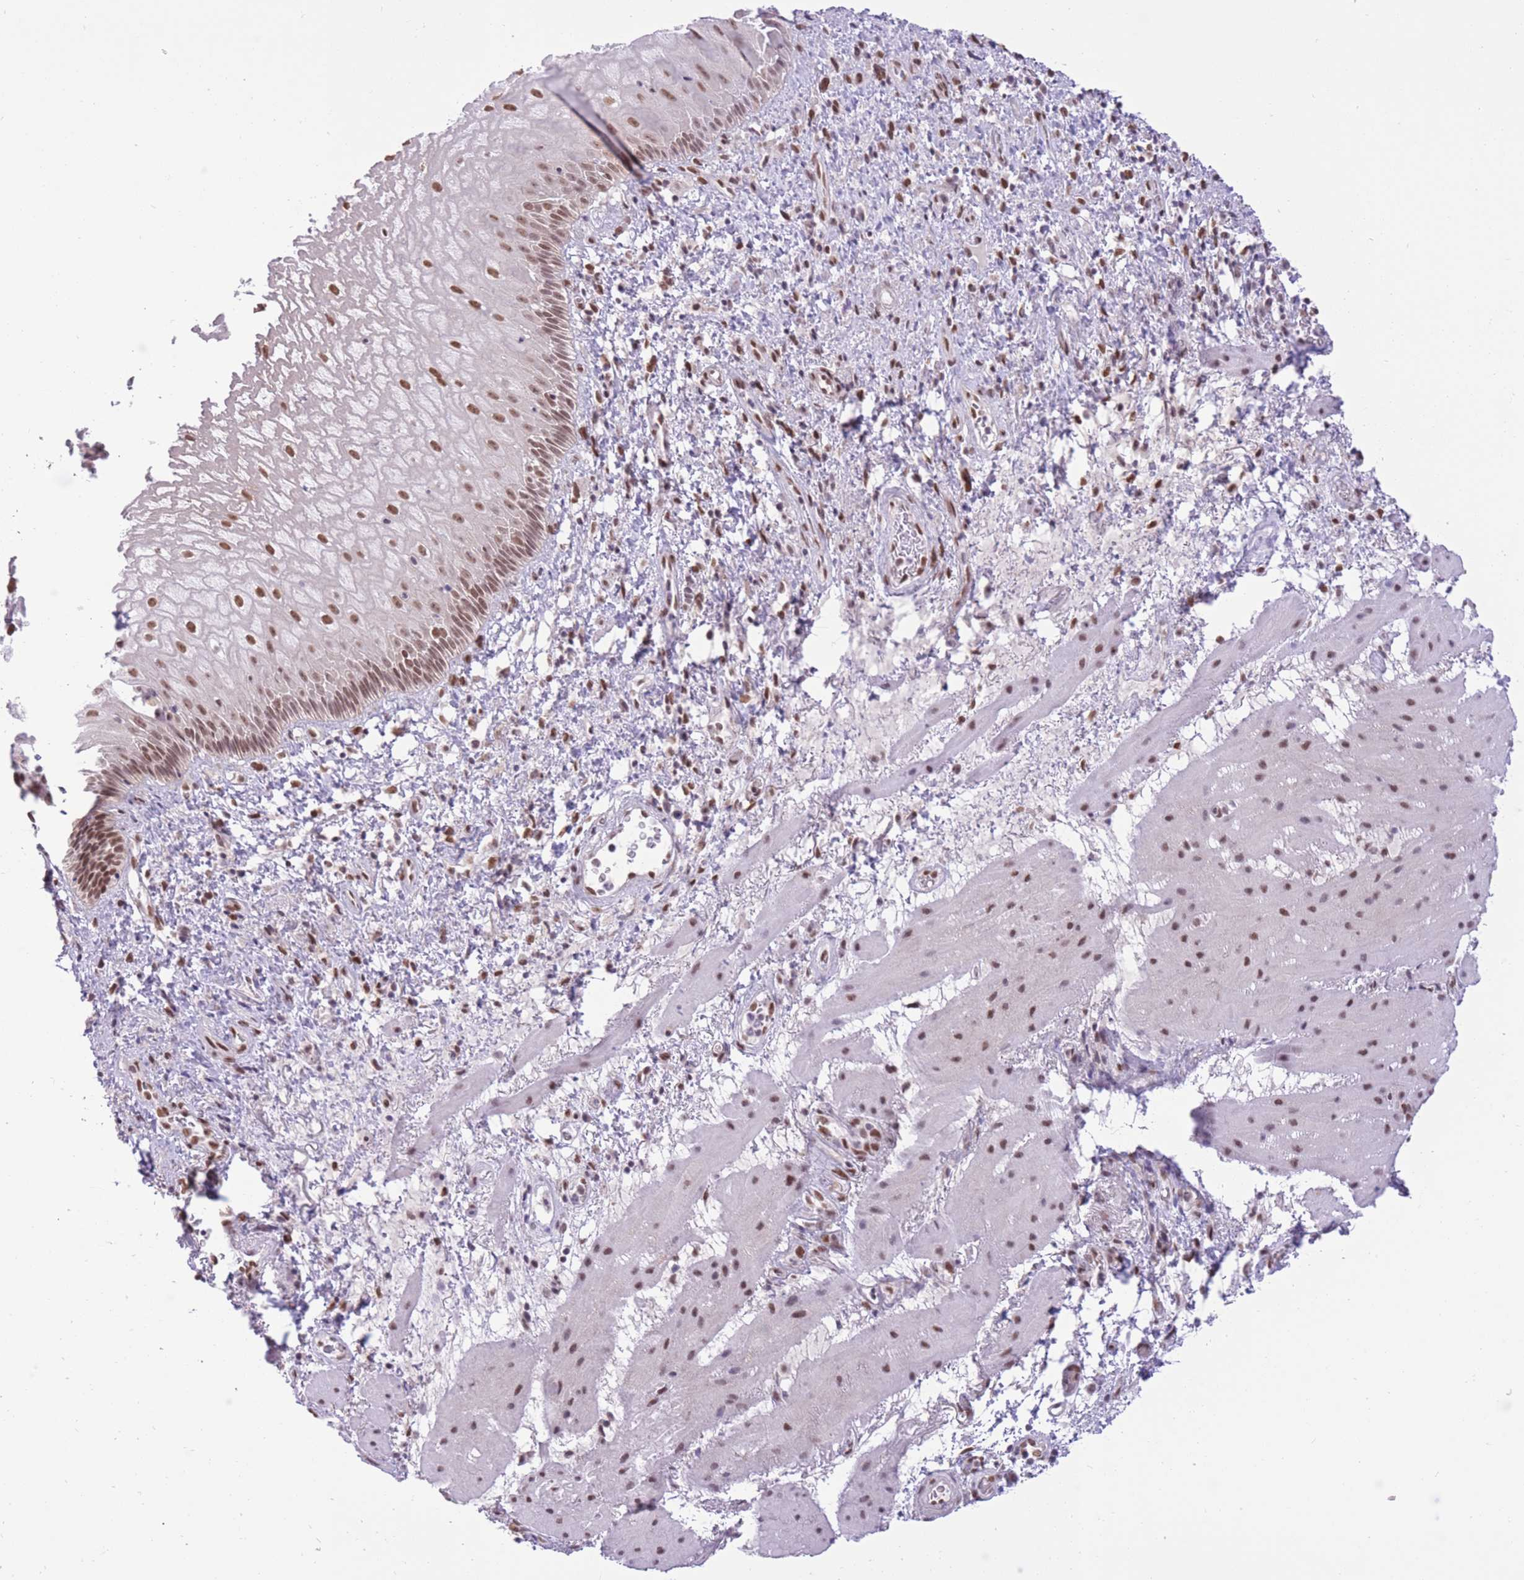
{"staining": {"intensity": "moderate", "quantity": ">75%", "location": "nuclear"}, "tissue": "esophagus", "cell_type": "Squamous epithelial cells", "image_type": "normal", "snomed": [{"axis": "morphology", "description": "Normal tissue, NOS"}, {"axis": "topography", "description": "Esophagus"}], "caption": "Immunohistochemistry (IHC) micrograph of normal esophagus stained for a protein (brown), which shows medium levels of moderate nuclear expression in about >75% of squamous epithelial cells.", "gene": "ZBED5", "patient": {"sex": "female", "age": 75}}